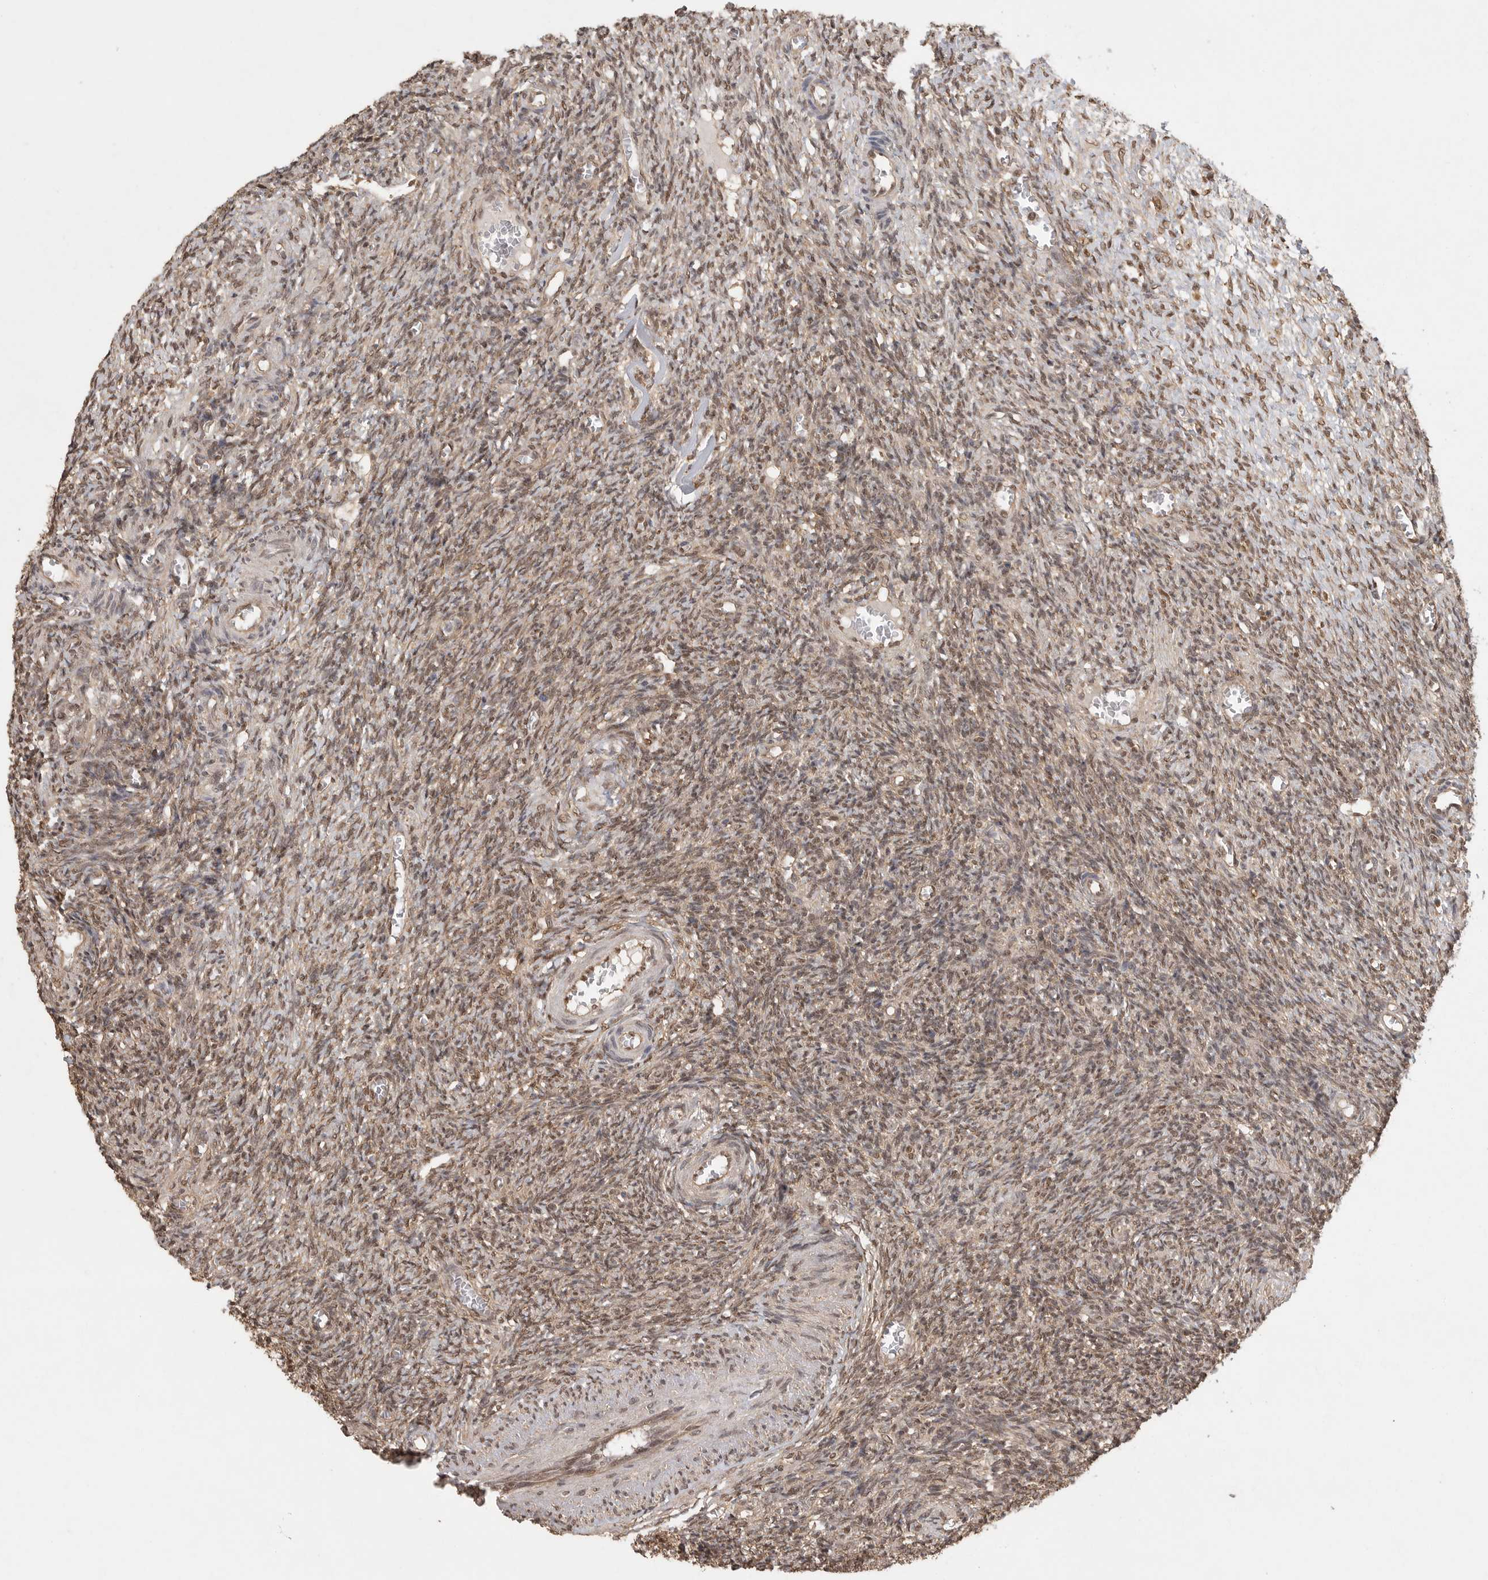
{"staining": {"intensity": "moderate", "quantity": ">75%", "location": "cytoplasmic/membranous,nuclear"}, "tissue": "ovary", "cell_type": "Ovarian stroma cells", "image_type": "normal", "snomed": [{"axis": "morphology", "description": "Normal tissue, NOS"}, {"axis": "topography", "description": "Ovary"}], "caption": "Ovary stained with DAB immunohistochemistry reveals medium levels of moderate cytoplasmic/membranous,nuclear expression in about >75% of ovarian stroma cells.", "gene": "DFFA", "patient": {"sex": "female", "age": 27}}